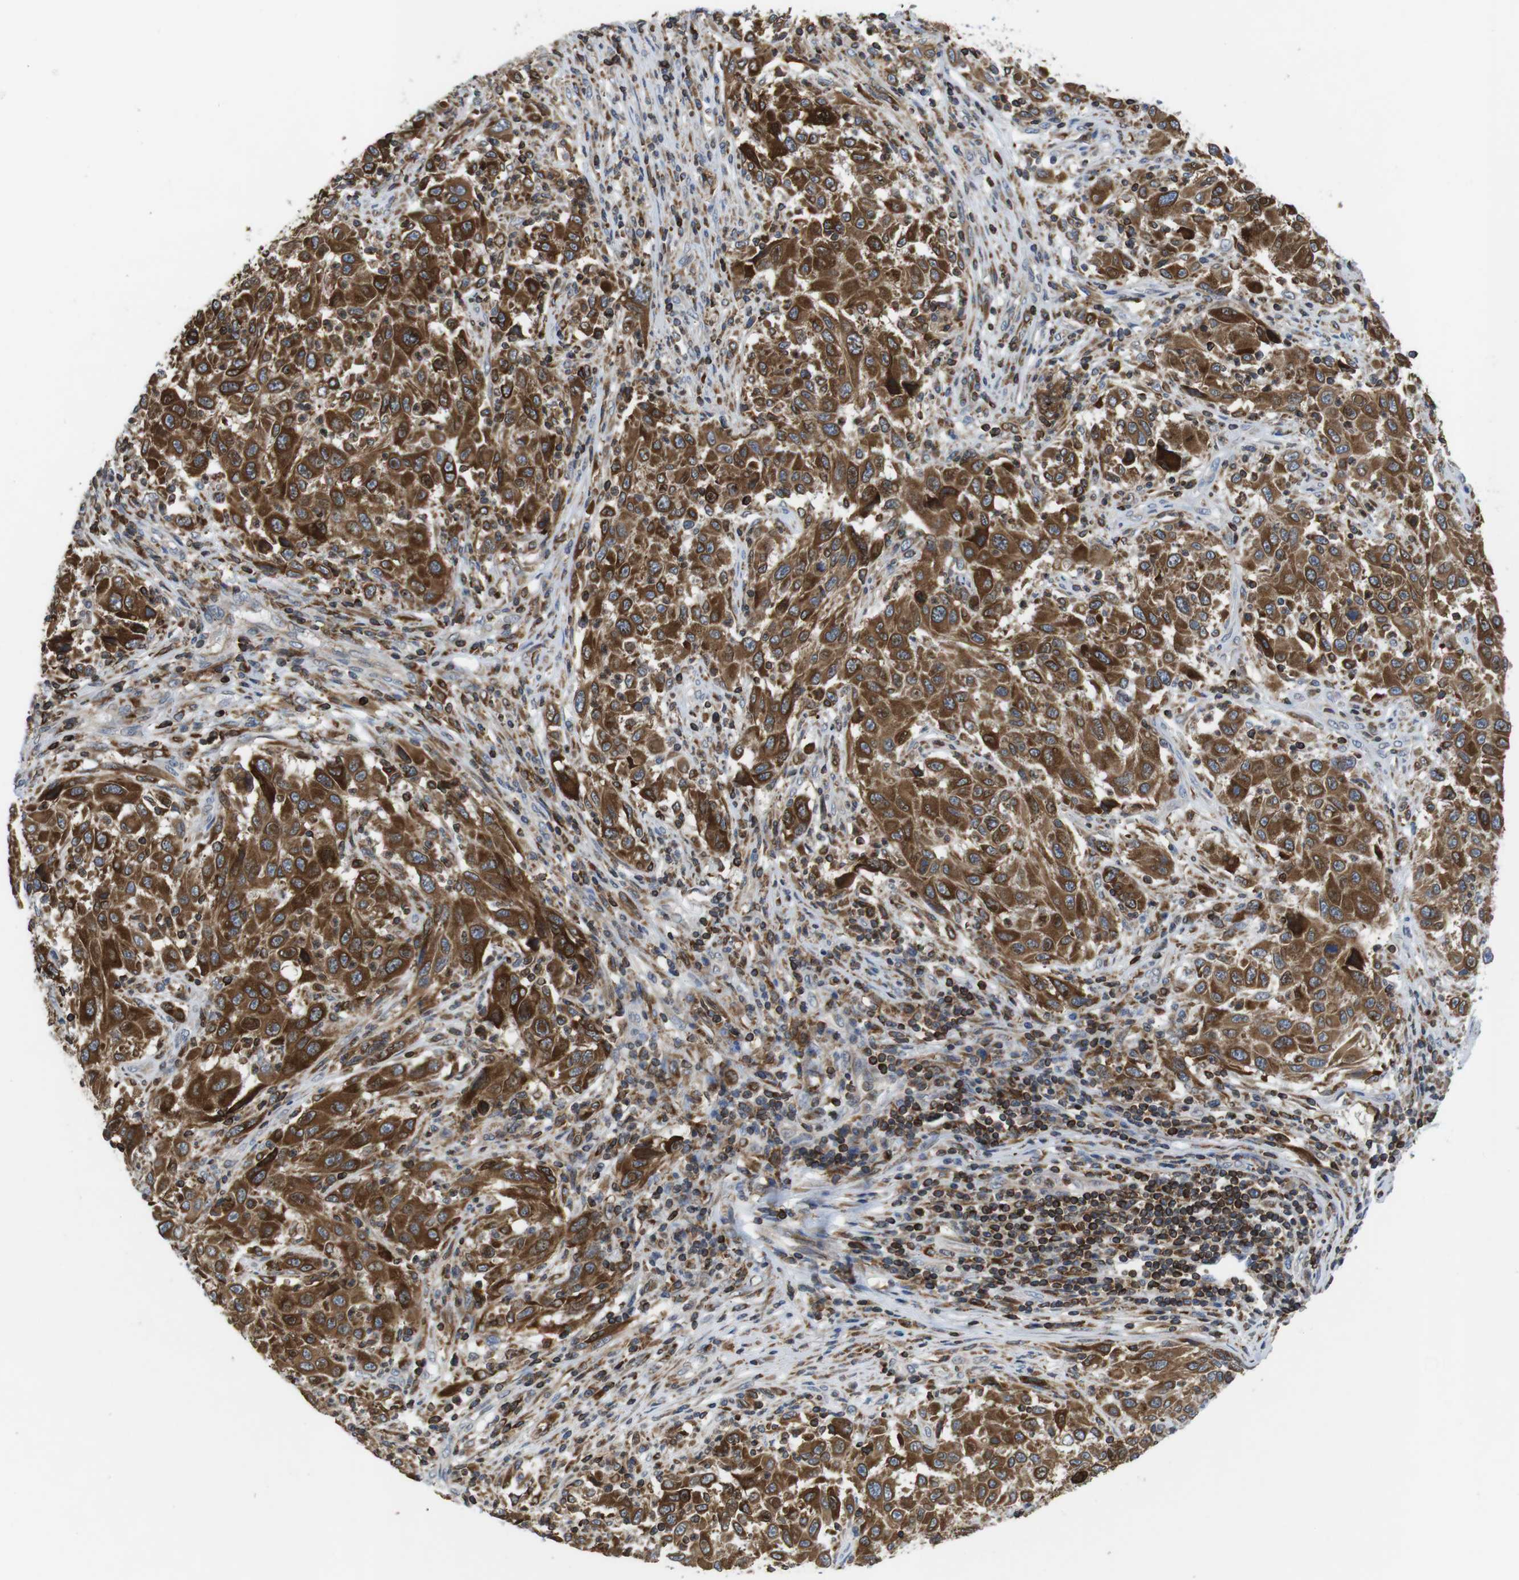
{"staining": {"intensity": "strong", "quantity": ">75%", "location": "cytoplasmic/membranous"}, "tissue": "melanoma", "cell_type": "Tumor cells", "image_type": "cancer", "snomed": [{"axis": "morphology", "description": "Malignant melanoma, Metastatic site"}, {"axis": "topography", "description": "Lymph node"}], "caption": "Protein expression analysis of malignant melanoma (metastatic site) shows strong cytoplasmic/membranous expression in approximately >75% of tumor cells.", "gene": "ARL6IP5", "patient": {"sex": "male", "age": 61}}